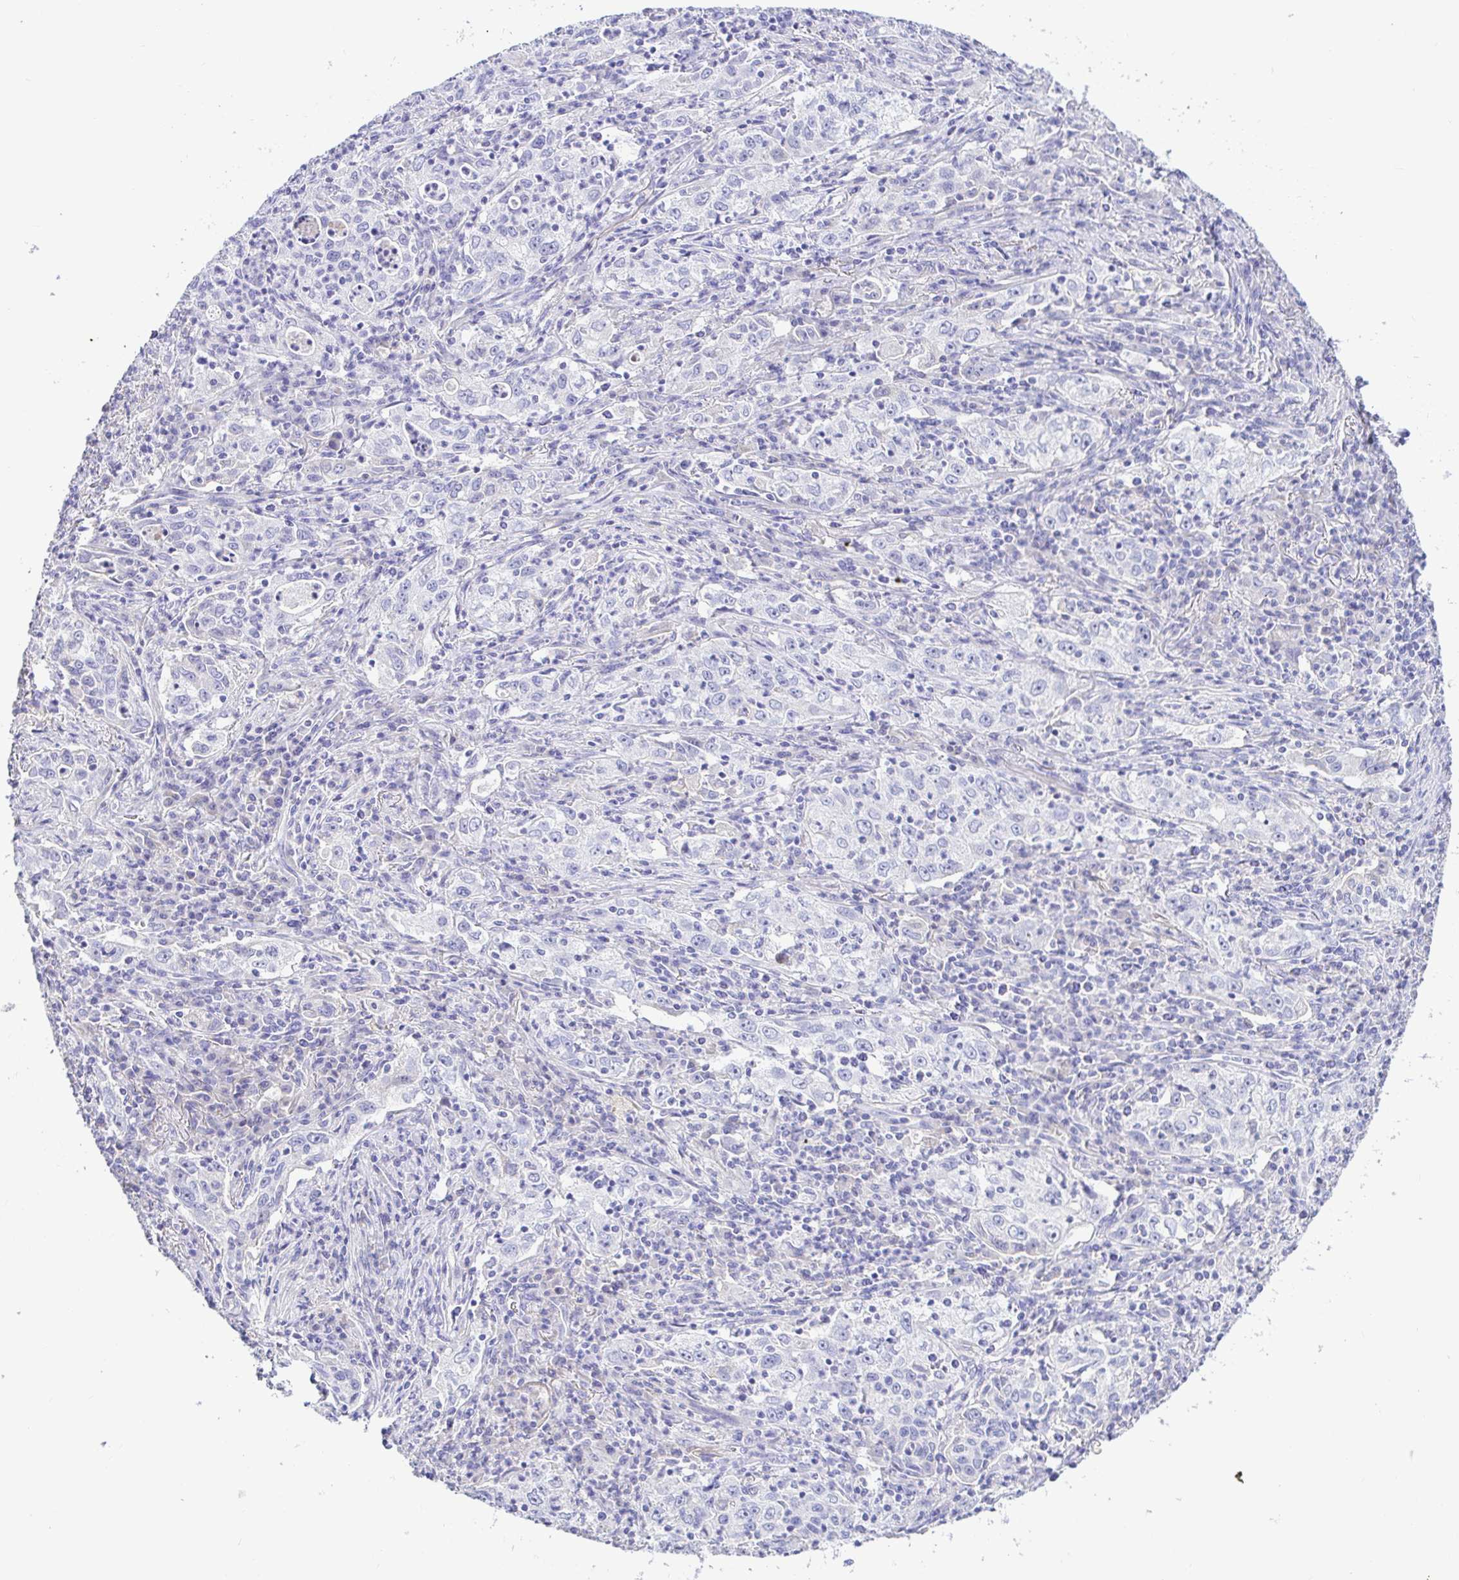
{"staining": {"intensity": "negative", "quantity": "none", "location": "none"}, "tissue": "lung cancer", "cell_type": "Tumor cells", "image_type": "cancer", "snomed": [{"axis": "morphology", "description": "Squamous cell carcinoma, NOS"}, {"axis": "topography", "description": "Lung"}], "caption": "A histopathology image of lung squamous cell carcinoma stained for a protein reveals no brown staining in tumor cells. The staining was performed using DAB to visualize the protein expression in brown, while the nuclei were stained in blue with hematoxylin (Magnification: 20x).", "gene": "CDO1", "patient": {"sex": "male", "age": 71}}